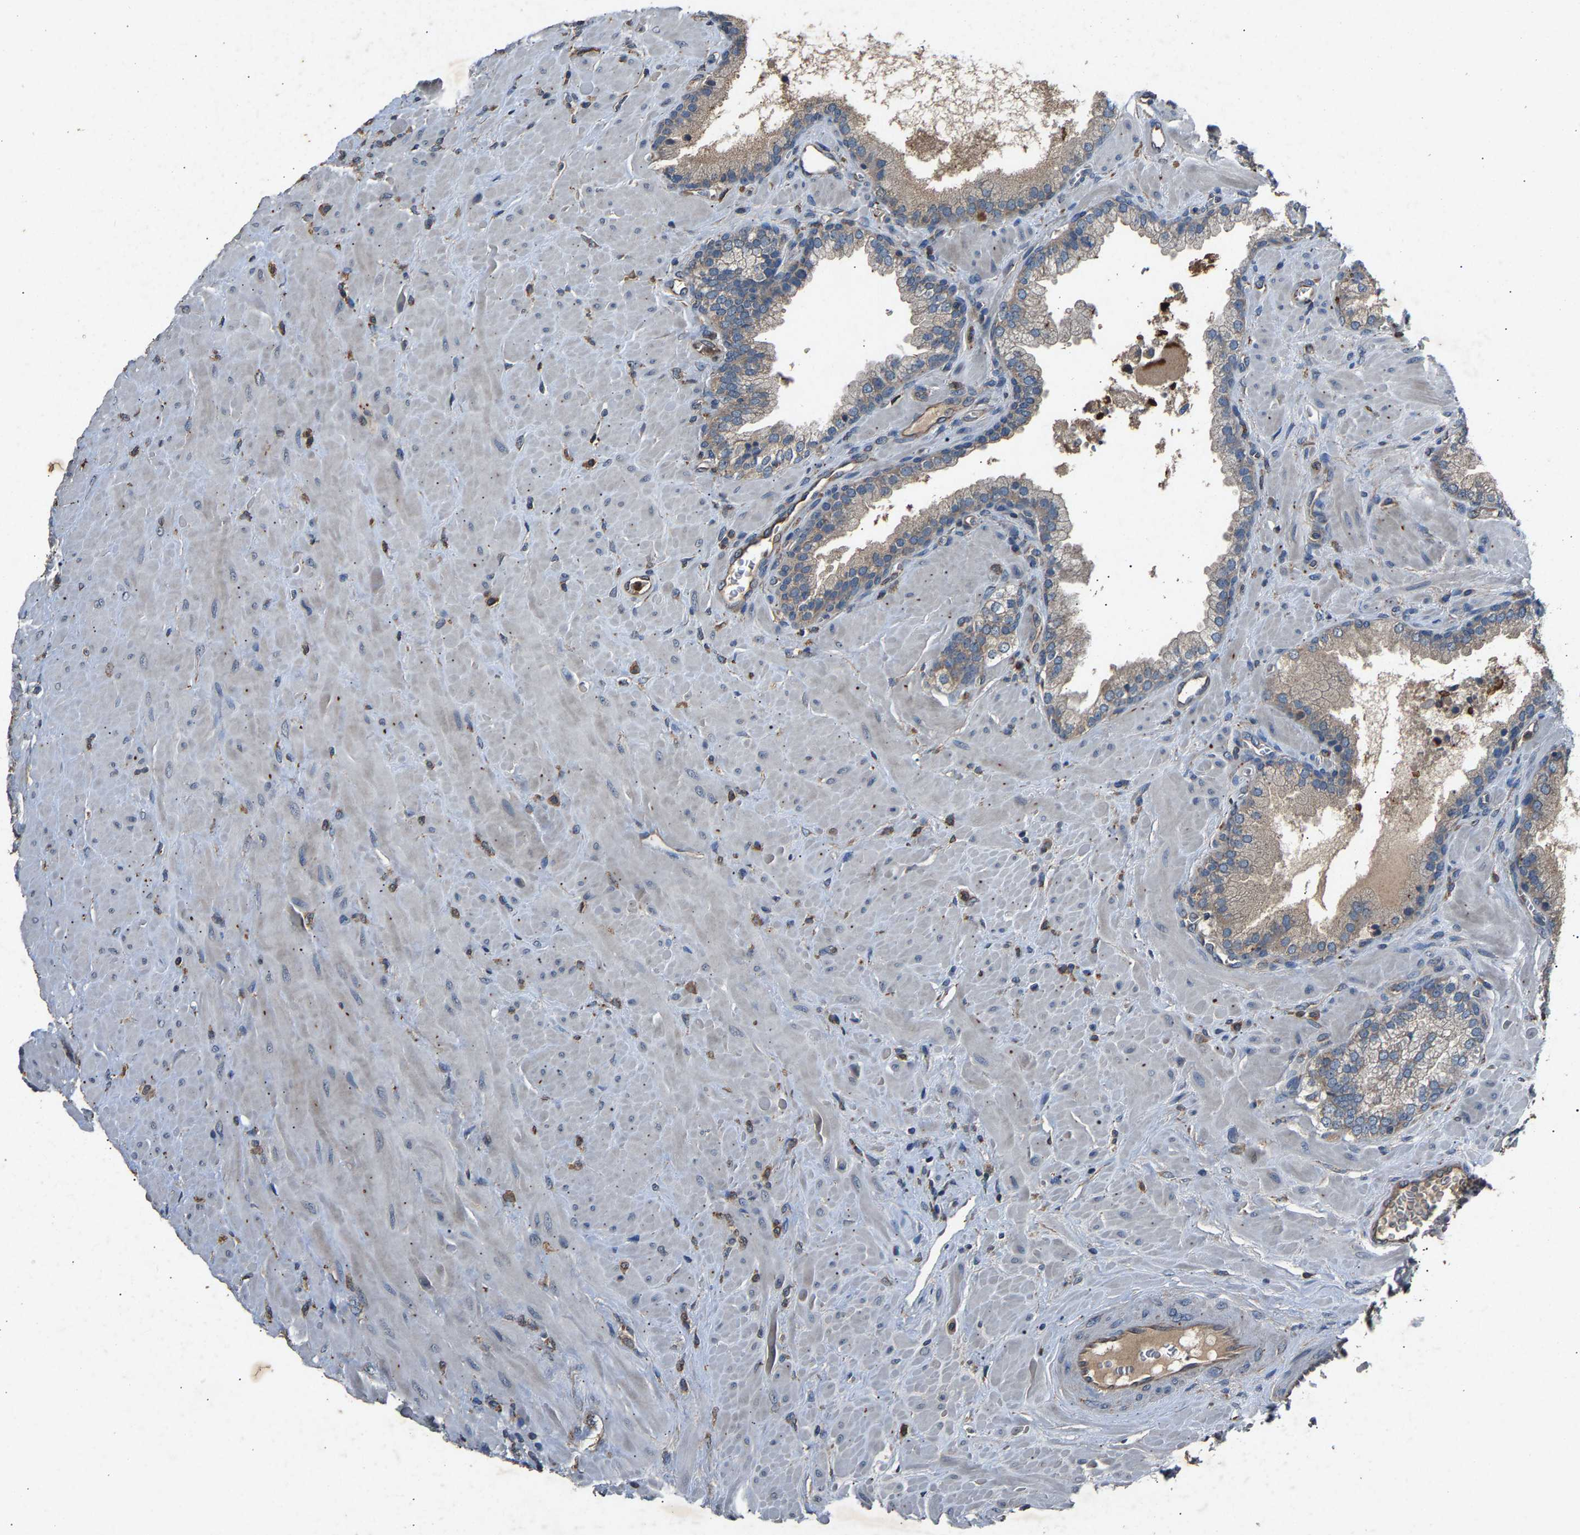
{"staining": {"intensity": "negative", "quantity": "none", "location": "none"}, "tissue": "prostate cancer", "cell_type": "Tumor cells", "image_type": "cancer", "snomed": [{"axis": "morphology", "description": "Adenocarcinoma, Low grade"}, {"axis": "topography", "description": "Prostate"}], "caption": "Human low-grade adenocarcinoma (prostate) stained for a protein using immunohistochemistry exhibits no positivity in tumor cells.", "gene": "PPID", "patient": {"sex": "male", "age": 71}}